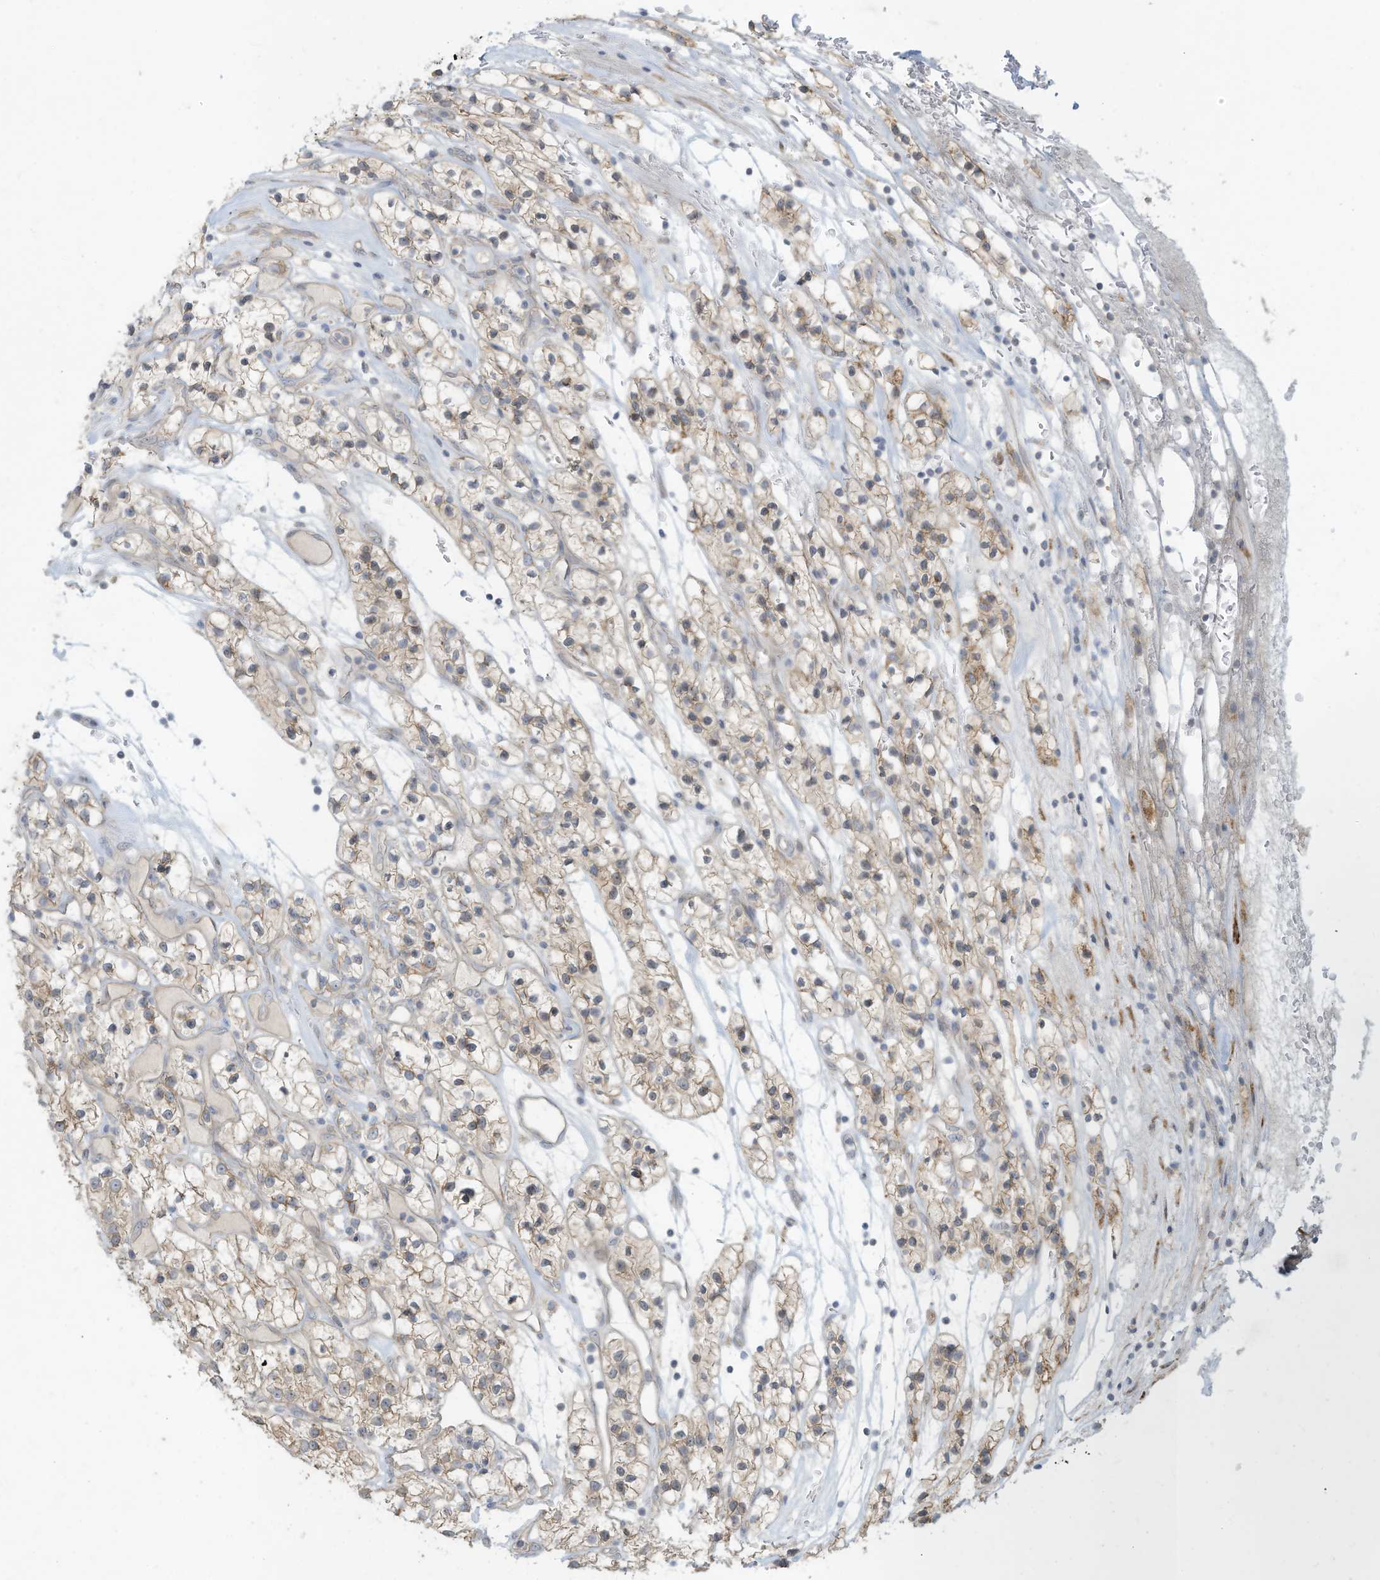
{"staining": {"intensity": "weak", "quantity": "25%-75%", "location": "cytoplasmic/membranous"}, "tissue": "renal cancer", "cell_type": "Tumor cells", "image_type": "cancer", "snomed": [{"axis": "morphology", "description": "Adenocarcinoma, NOS"}, {"axis": "topography", "description": "Kidney"}], "caption": "Tumor cells display weak cytoplasmic/membranous staining in approximately 25%-75% of cells in adenocarcinoma (renal).", "gene": "MAGIX", "patient": {"sex": "female", "age": 57}}